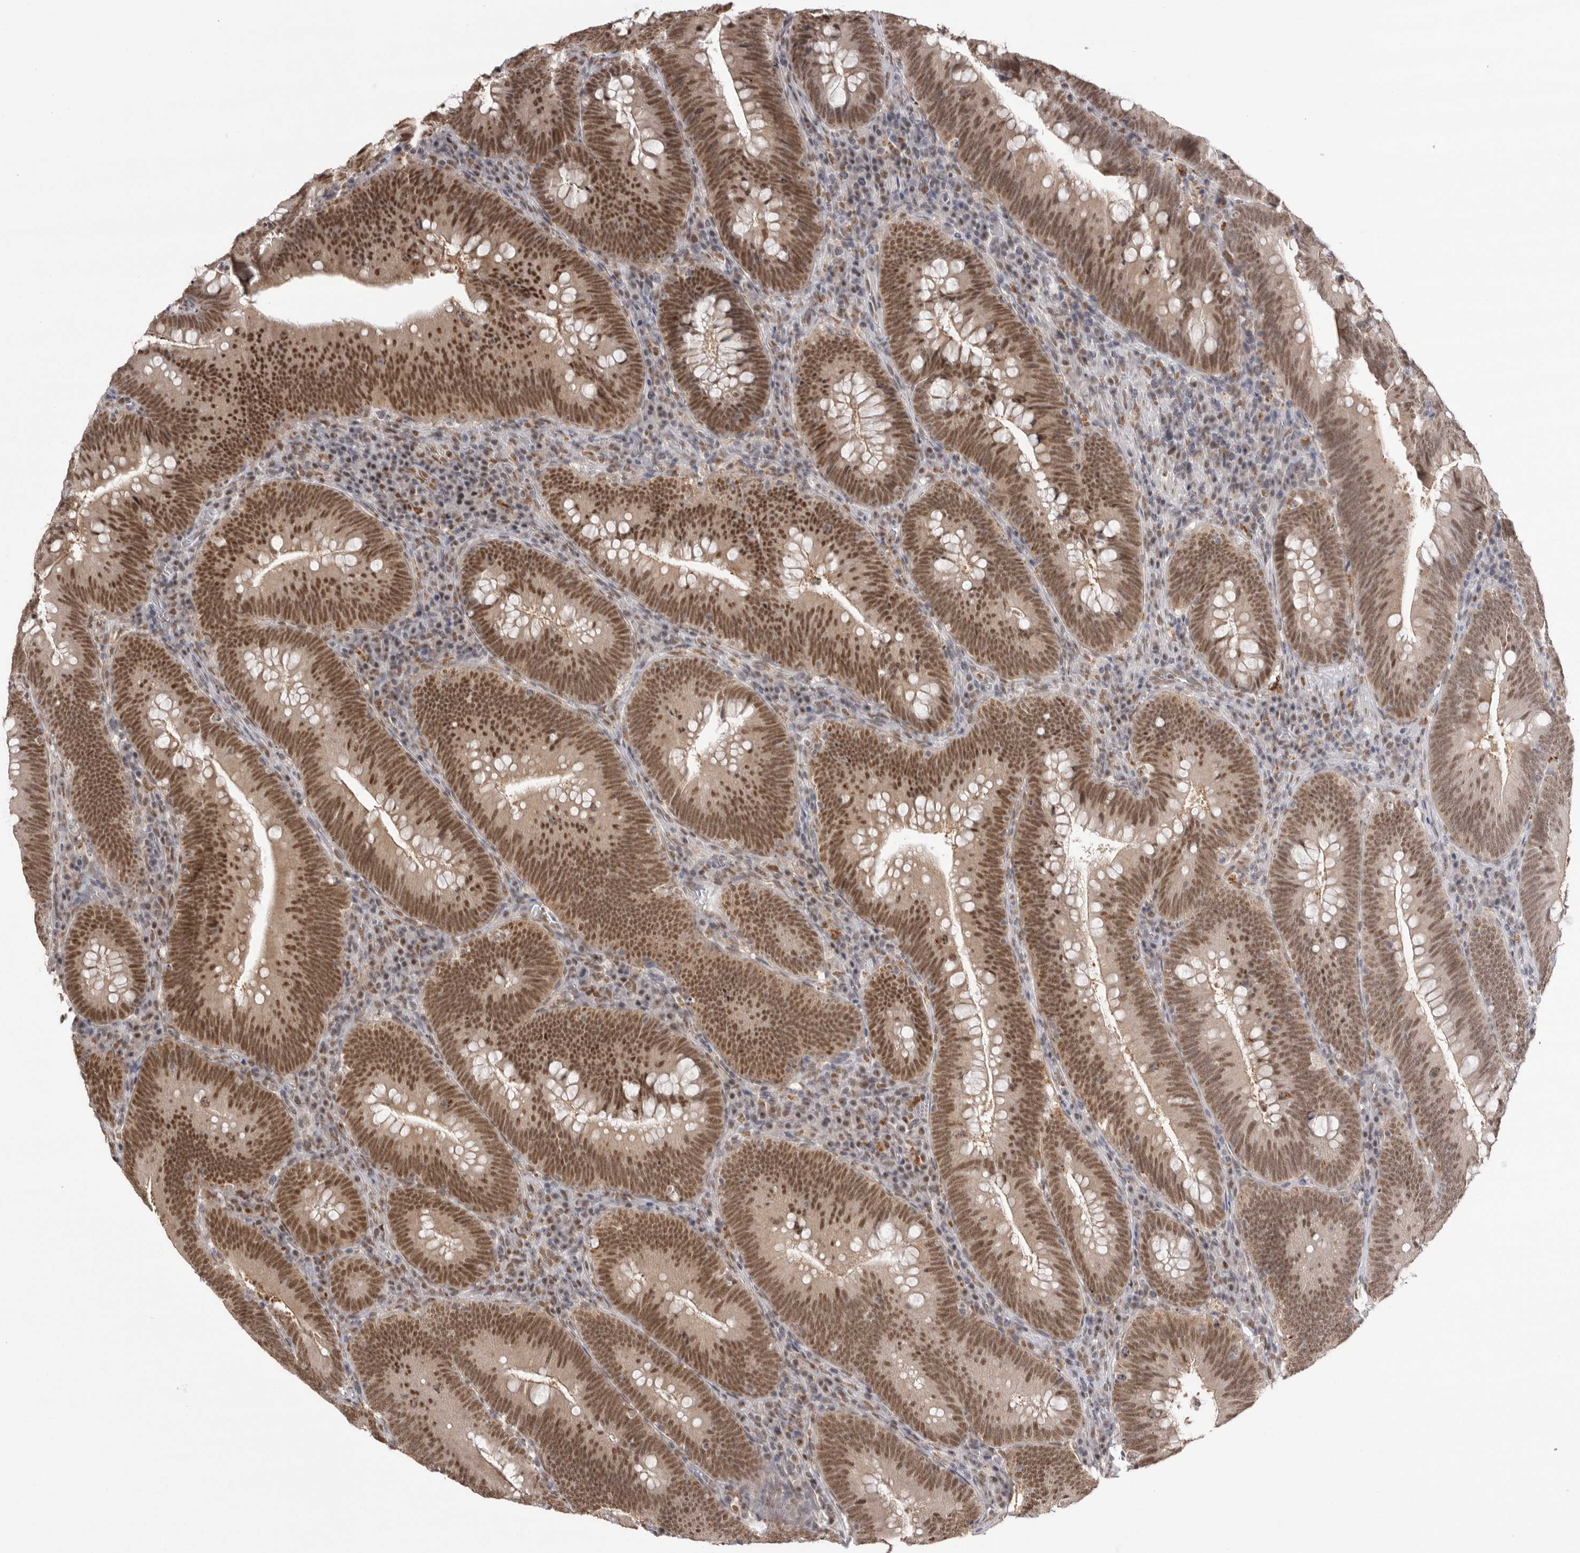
{"staining": {"intensity": "strong", "quantity": ">75%", "location": "nuclear"}, "tissue": "colorectal cancer", "cell_type": "Tumor cells", "image_type": "cancer", "snomed": [{"axis": "morphology", "description": "Normal tissue, NOS"}, {"axis": "topography", "description": "Colon"}], "caption": "Human colorectal cancer stained with a brown dye displays strong nuclear positive expression in about >75% of tumor cells.", "gene": "BCLAF3", "patient": {"sex": "female", "age": 82}}